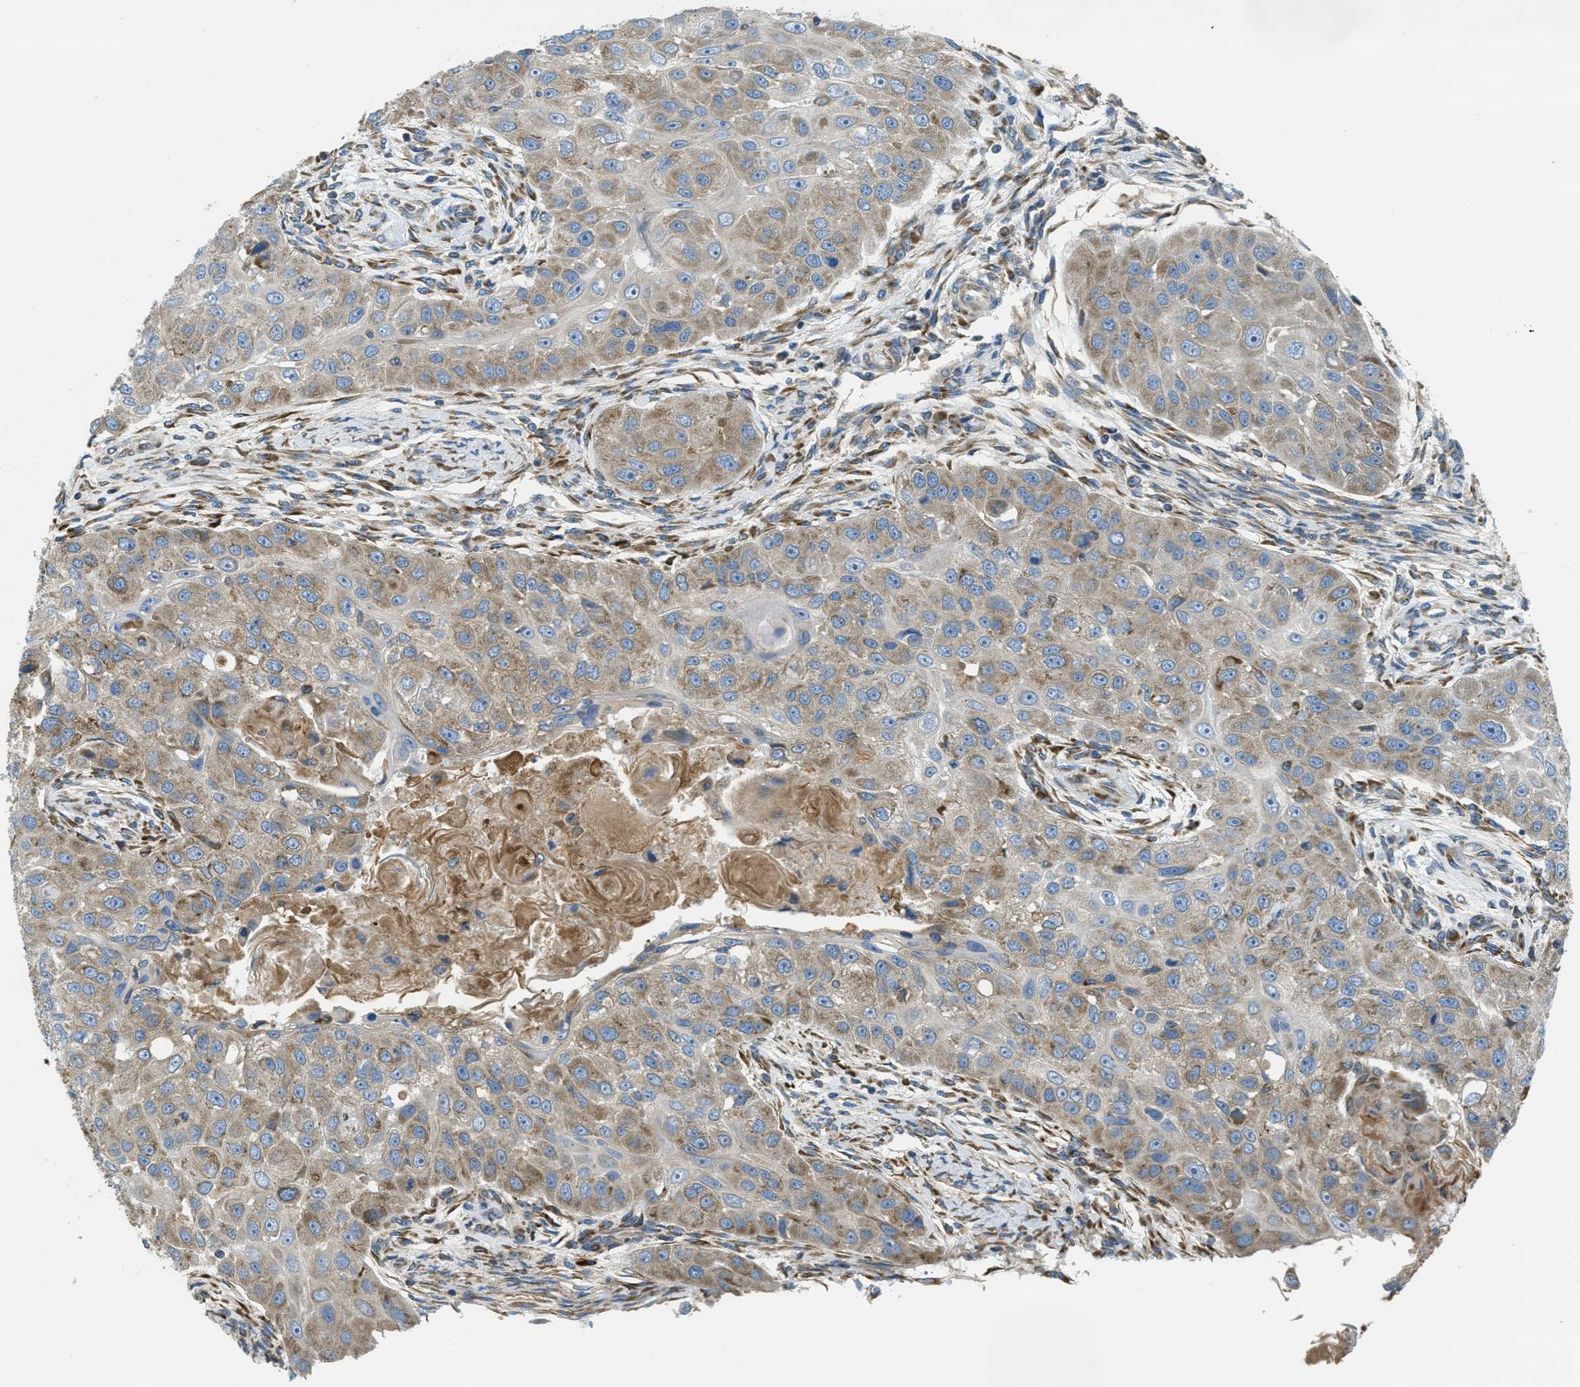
{"staining": {"intensity": "moderate", "quantity": "25%-75%", "location": "cytoplasmic/membranous"}, "tissue": "head and neck cancer", "cell_type": "Tumor cells", "image_type": "cancer", "snomed": [{"axis": "morphology", "description": "Normal tissue, NOS"}, {"axis": "morphology", "description": "Squamous cell carcinoma, NOS"}, {"axis": "topography", "description": "Skeletal muscle"}, {"axis": "topography", "description": "Head-Neck"}], "caption": "This is an image of IHC staining of head and neck squamous cell carcinoma, which shows moderate expression in the cytoplasmic/membranous of tumor cells.", "gene": "SSR1", "patient": {"sex": "male", "age": 51}}